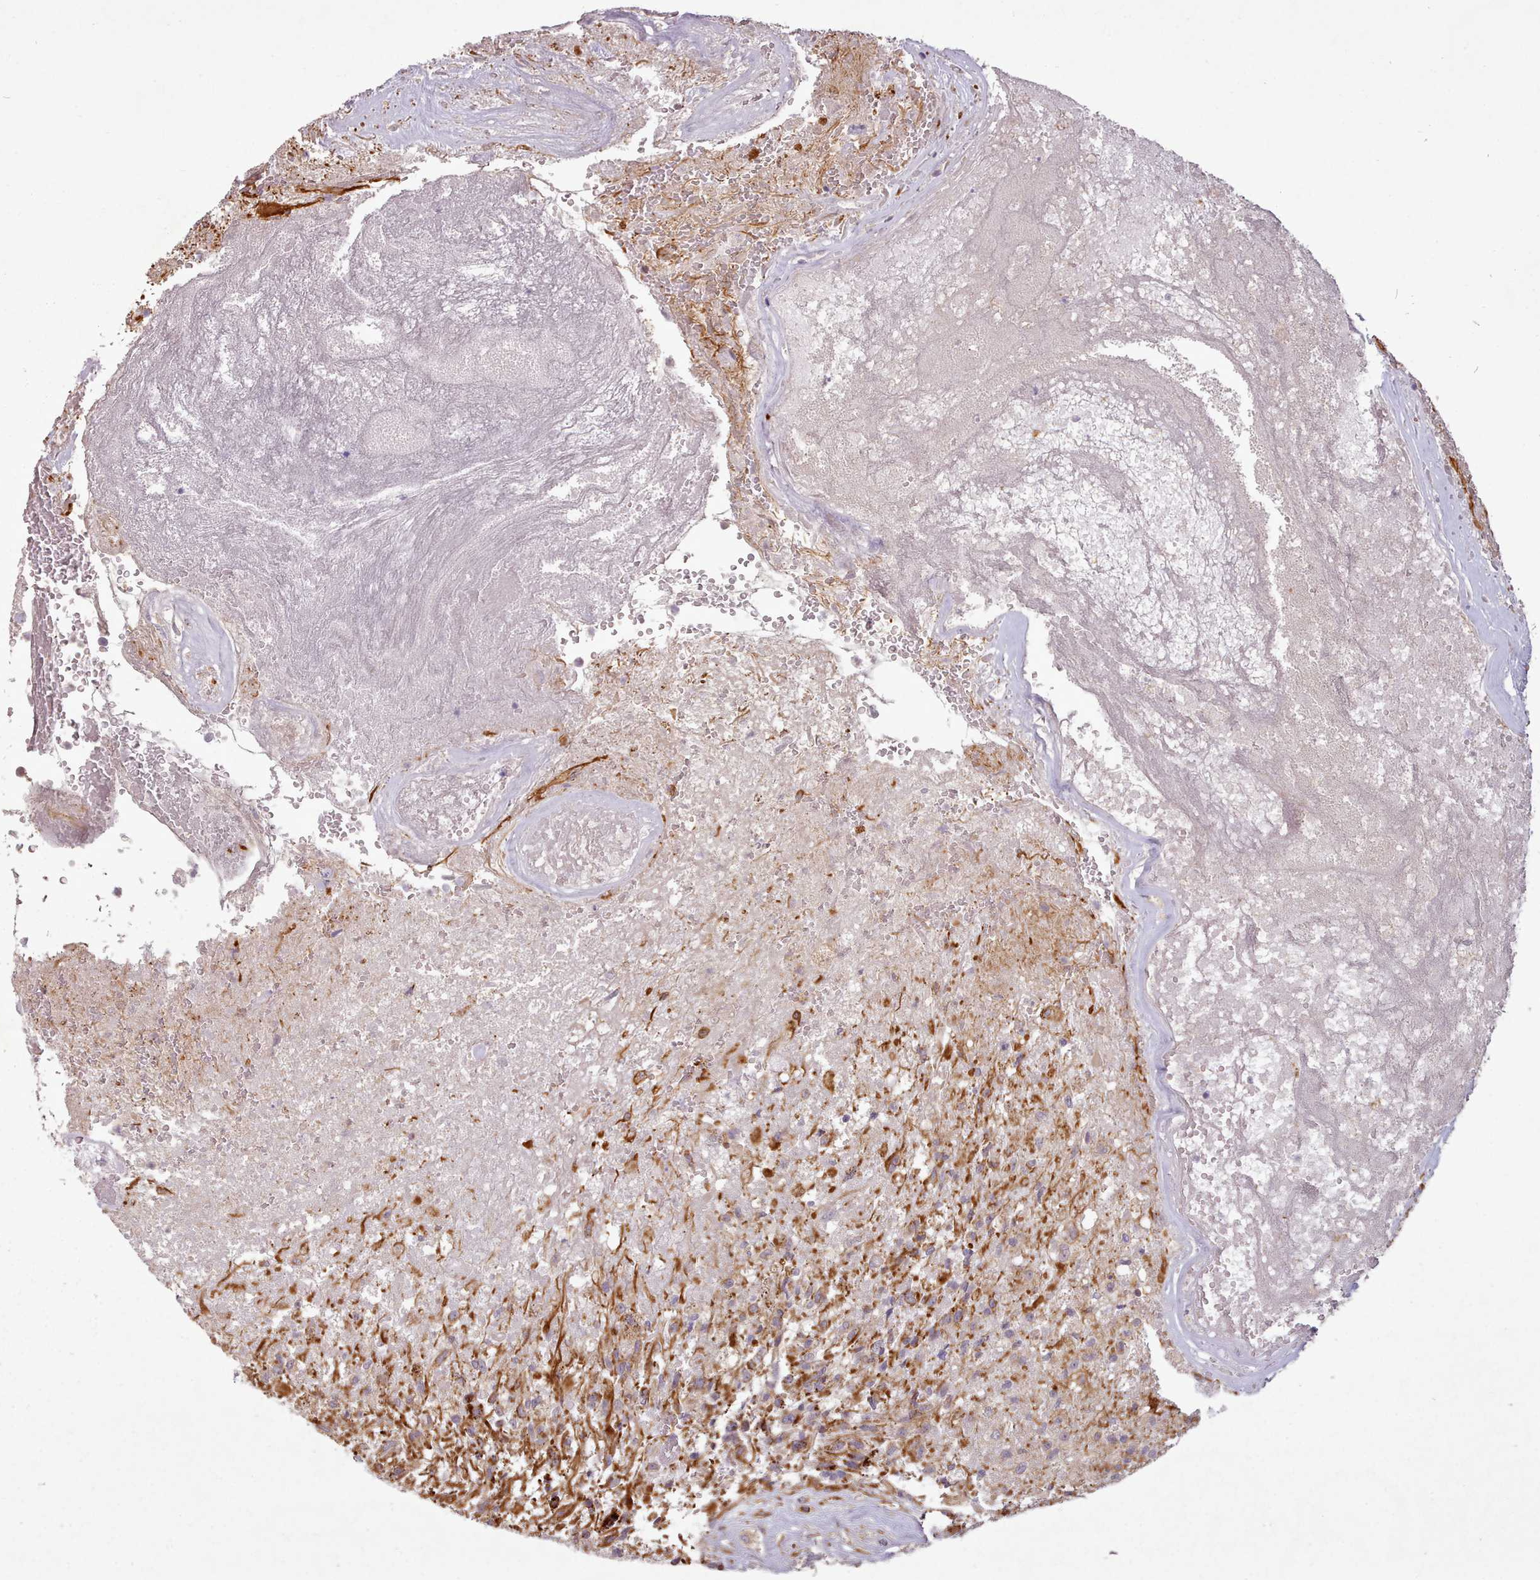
{"staining": {"intensity": "strong", "quantity": "<25%", "location": "cytoplasmic/membranous"}, "tissue": "glioma", "cell_type": "Tumor cells", "image_type": "cancer", "snomed": [{"axis": "morphology", "description": "Glioma, malignant, High grade"}, {"axis": "topography", "description": "Brain"}], "caption": "Malignant high-grade glioma stained with immunohistochemistry shows strong cytoplasmic/membranous staining in approximately <25% of tumor cells. (Stains: DAB in brown, nuclei in blue, Microscopy: brightfield microscopy at high magnification).", "gene": "GBGT1", "patient": {"sex": "male", "age": 56}}